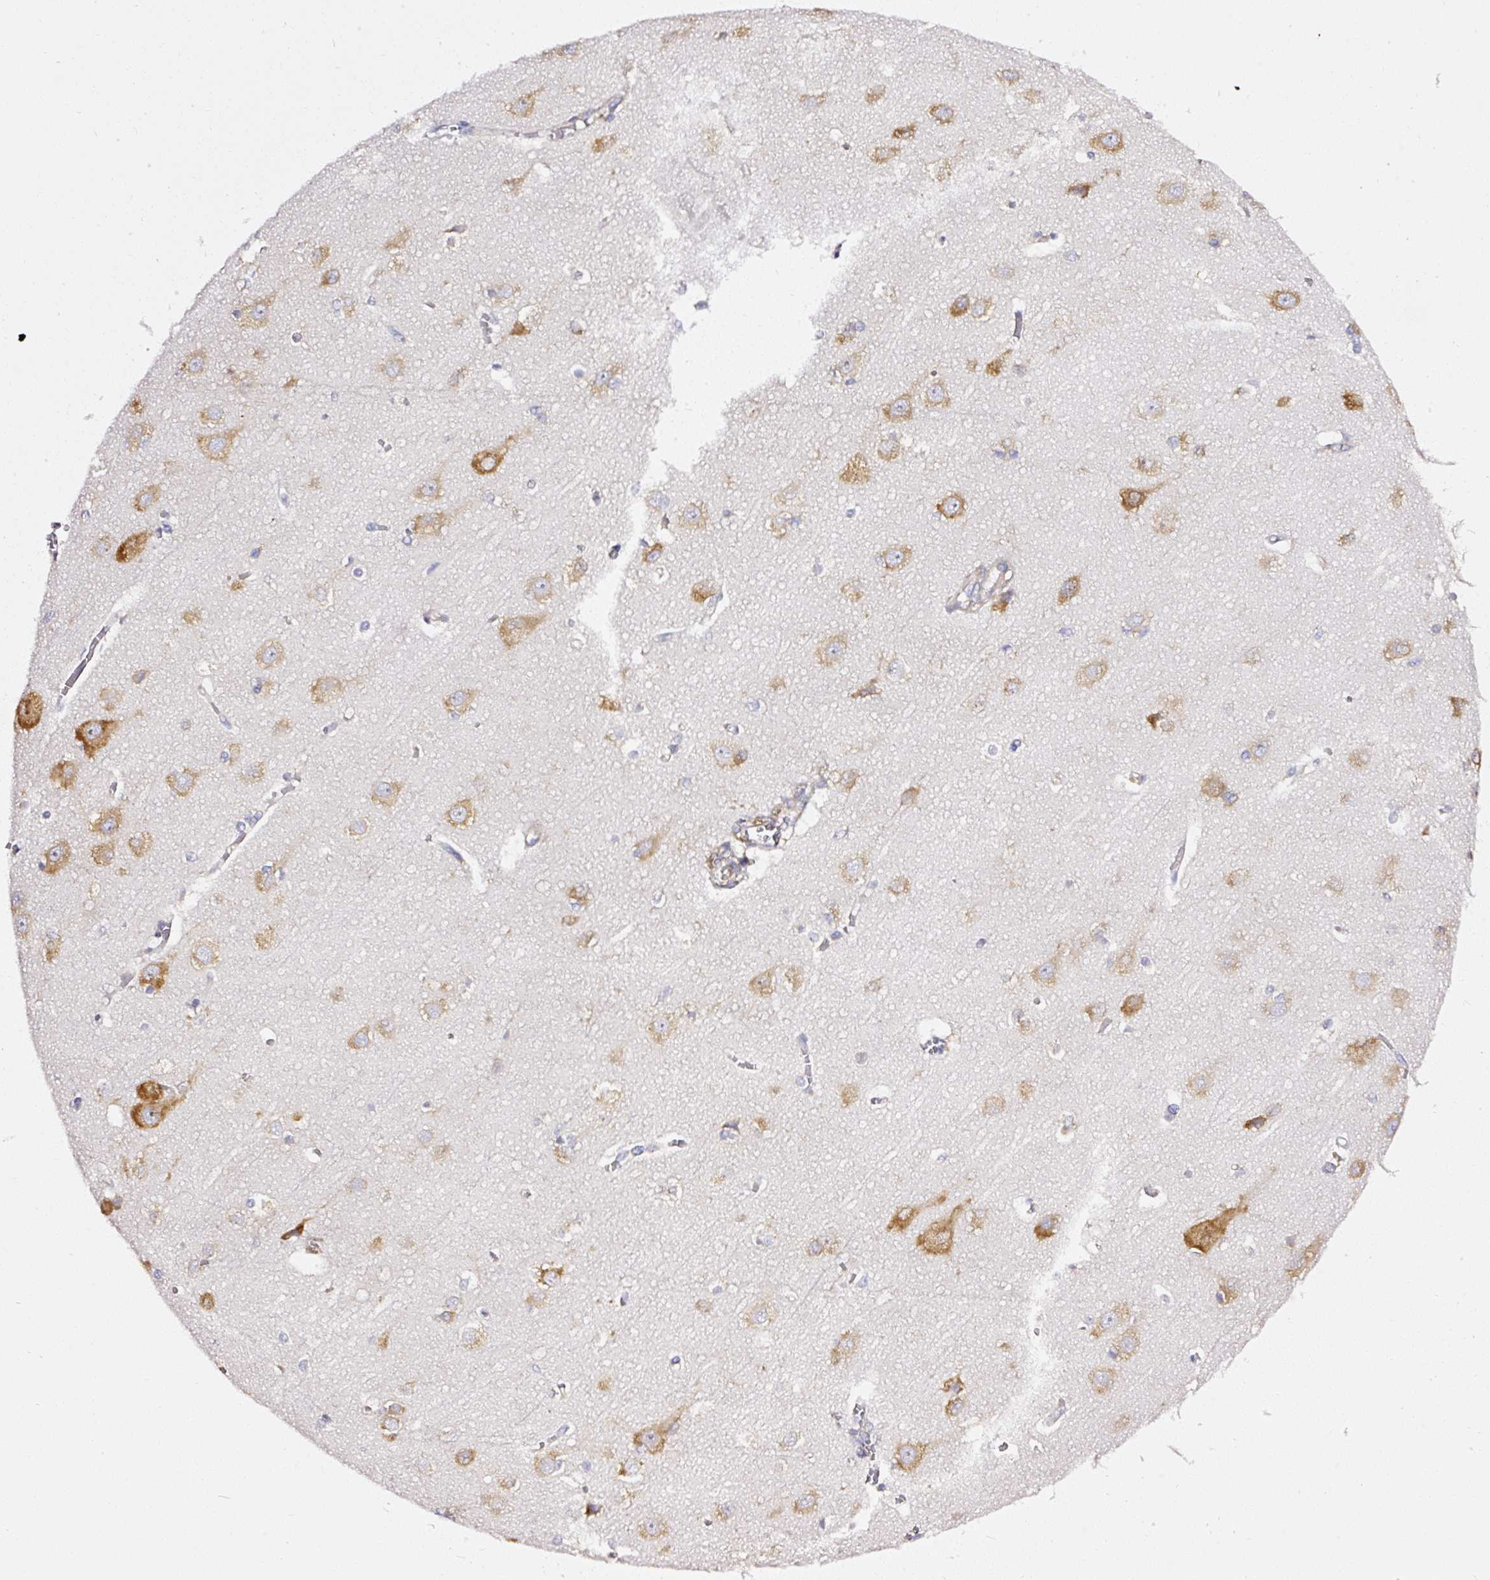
{"staining": {"intensity": "negative", "quantity": "none", "location": "none"}, "tissue": "cerebral cortex", "cell_type": "Endothelial cells", "image_type": "normal", "snomed": [{"axis": "morphology", "description": "Normal tissue, NOS"}, {"axis": "topography", "description": "Cerebral cortex"}], "caption": "A photomicrograph of cerebral cortex stained for a protein shows no brown staining in endothelial cells. The staining is performed using DAB (3,3'-diaminobenzidine) brown chromogen with nuclei counter-stained in using hematoxylin.", "gene": "RPL10A", "patient": {"sex": "male", "age": 37}}